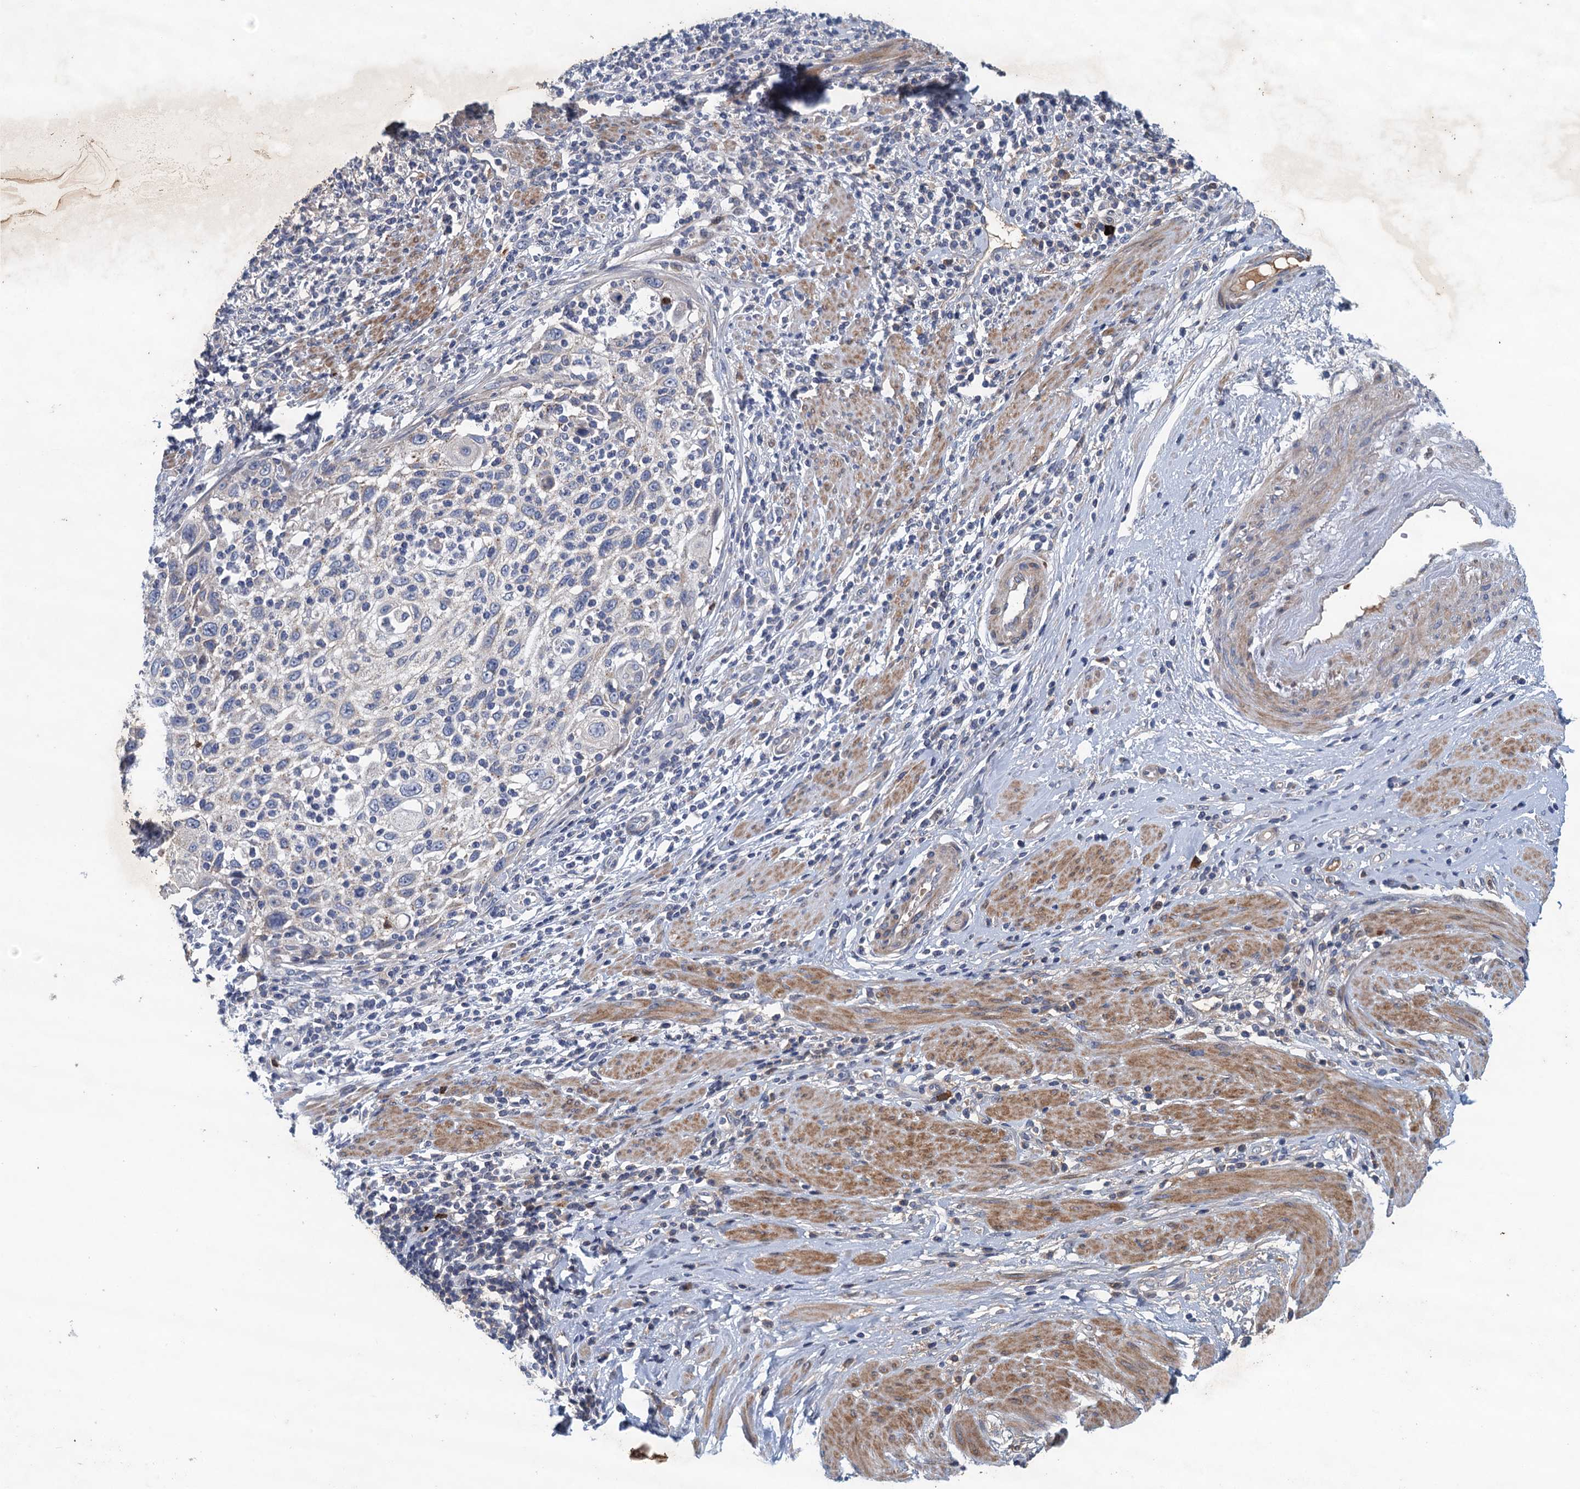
{"staining": {"intensity": "negative", "quantity": "none", "location": "none"}, "tissue": "cervical cancer", "cell_type": "Tumor cells", "image_type": "cancer", "snomed": [{"axis": "morphology", "description": "Squamous cell carcinoma, NOS"}, {"axis": "topography", "description": "Cervix"}], "caption": "Human cervical cancer stained for a protein using IHC exhibits no positivity in tumor cells.", "gene": "TPCN1", "patient": {"sex": "female", "age": 70}}